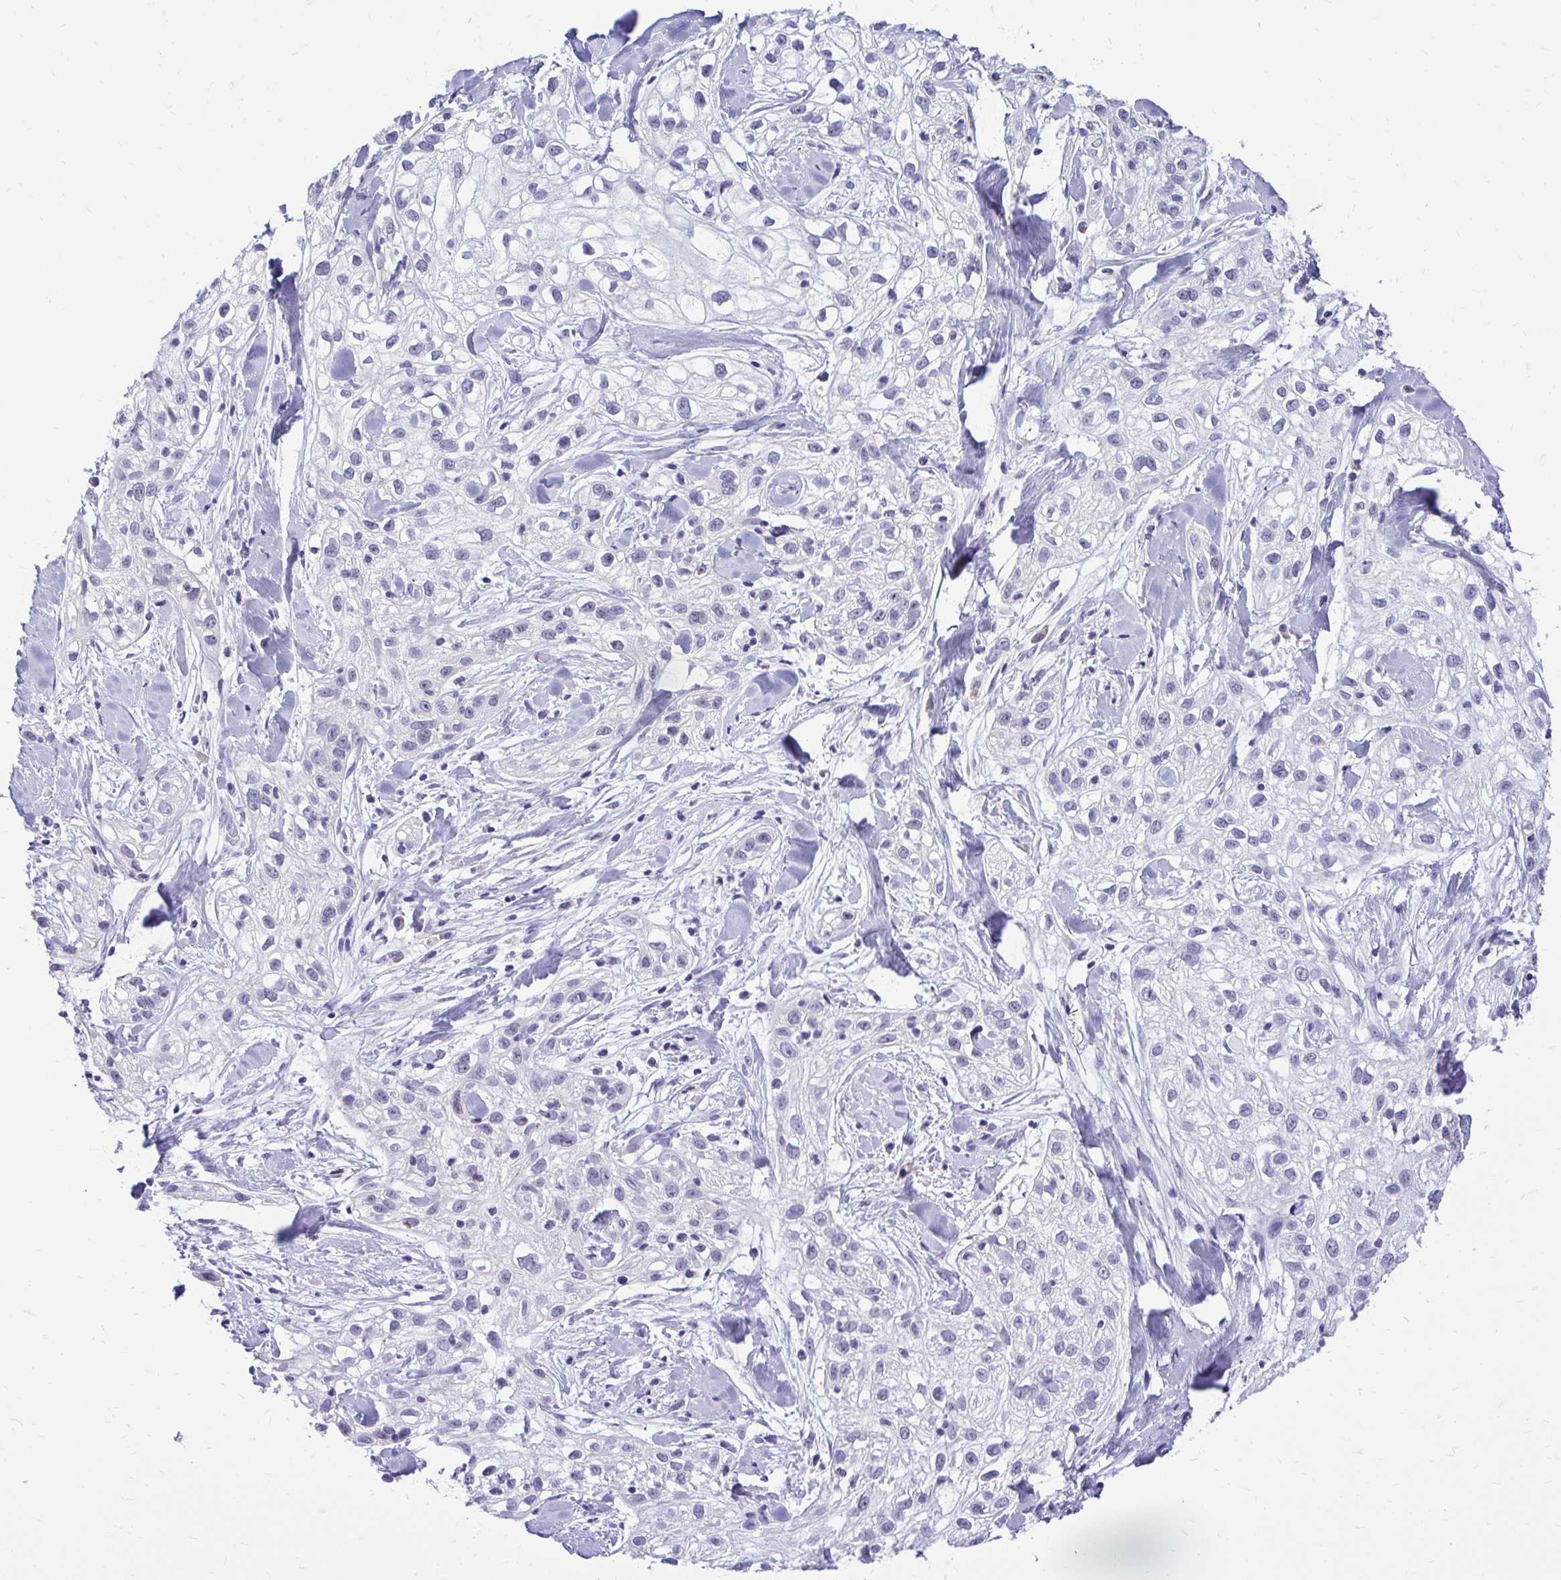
{"staining": {"intensity": "negative", "quantity": "none", "location": "none"}, "tissue": "skin cancer", "cell_type": "Tumor cells", "image_type": "cancer", "snomed": [{"axis": "morphology", "description": "Squamous cell carcinoma, NOS"}, {"axis": "topography", "description": "Skin"}], "caption": "Immunohistochemistry (IHC) micrograph of neoplastic tissue: skin squamous cell carcinoma stained with DAB shows no significant protein positivity in tumor cells.", "gene": "NIFK", "patient": {"sex": "male", "age": 82}}